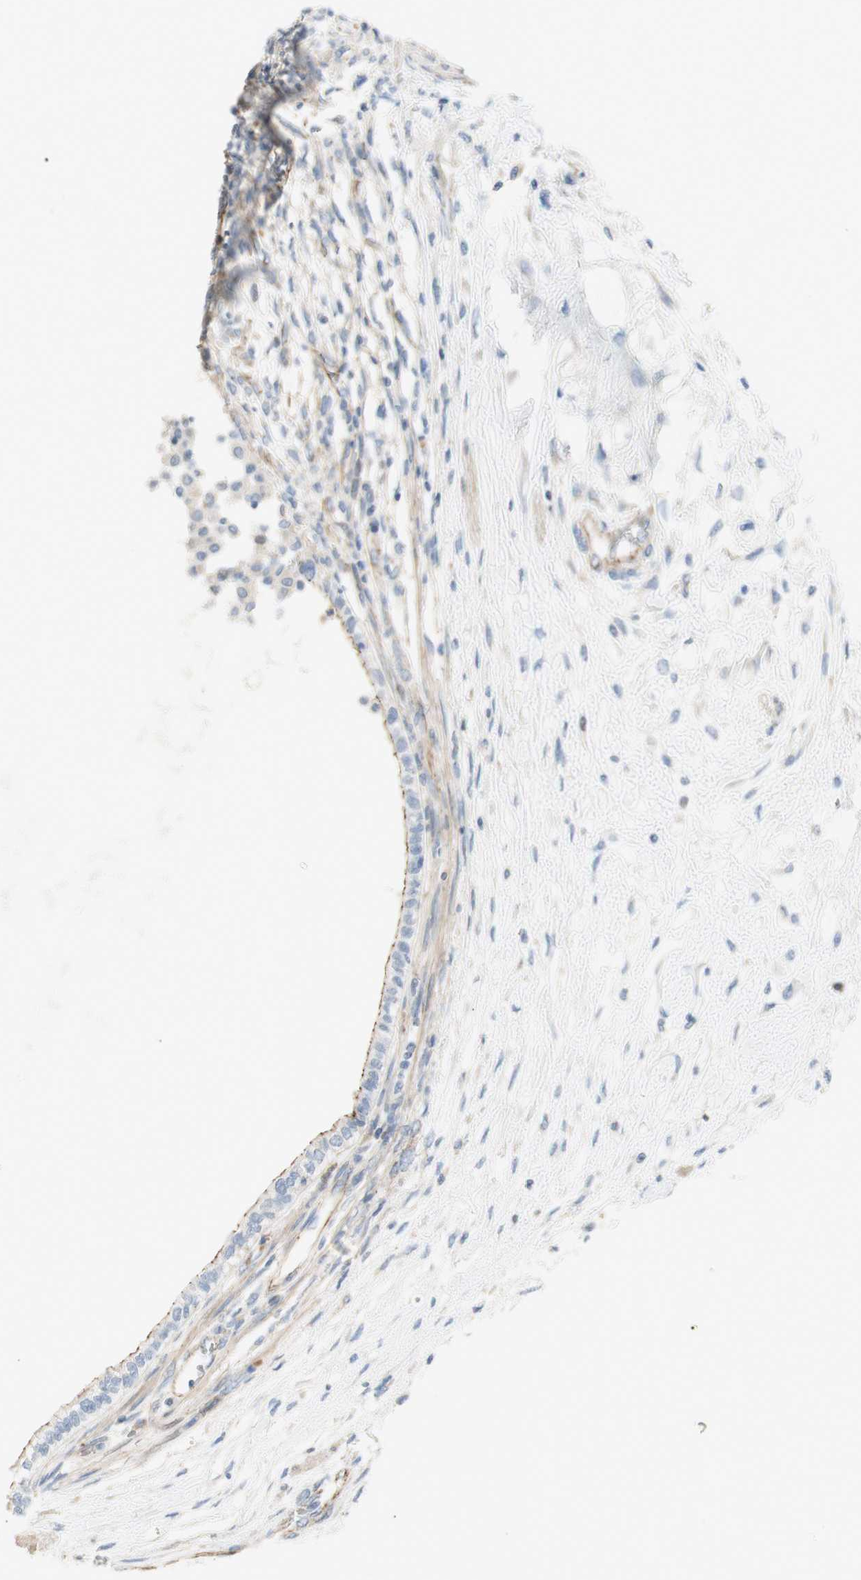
{"staining": {"intensity": "weak", "quantity": "25%-75%", "location": "cytoplasmic/membranous"}, "tissue": "testis cancer", "cell_type": "Tumor cells", "image_type": "cancer", "snomed": [{"axis": "morphology", "description": "Carcinoma, Embryonal, NOS"}, {"axis": "topography", "description": "Testis"}], "caption": "IHC micrograph of human testis embryonal carcinoma stained for a protein (brown), which displays low levels of weak cytoplasmic/membranous positivity in approximately 25%-75% of tumor cells.", "gene": "TJP1", "patient": {"sex": "male", "age": 26}}